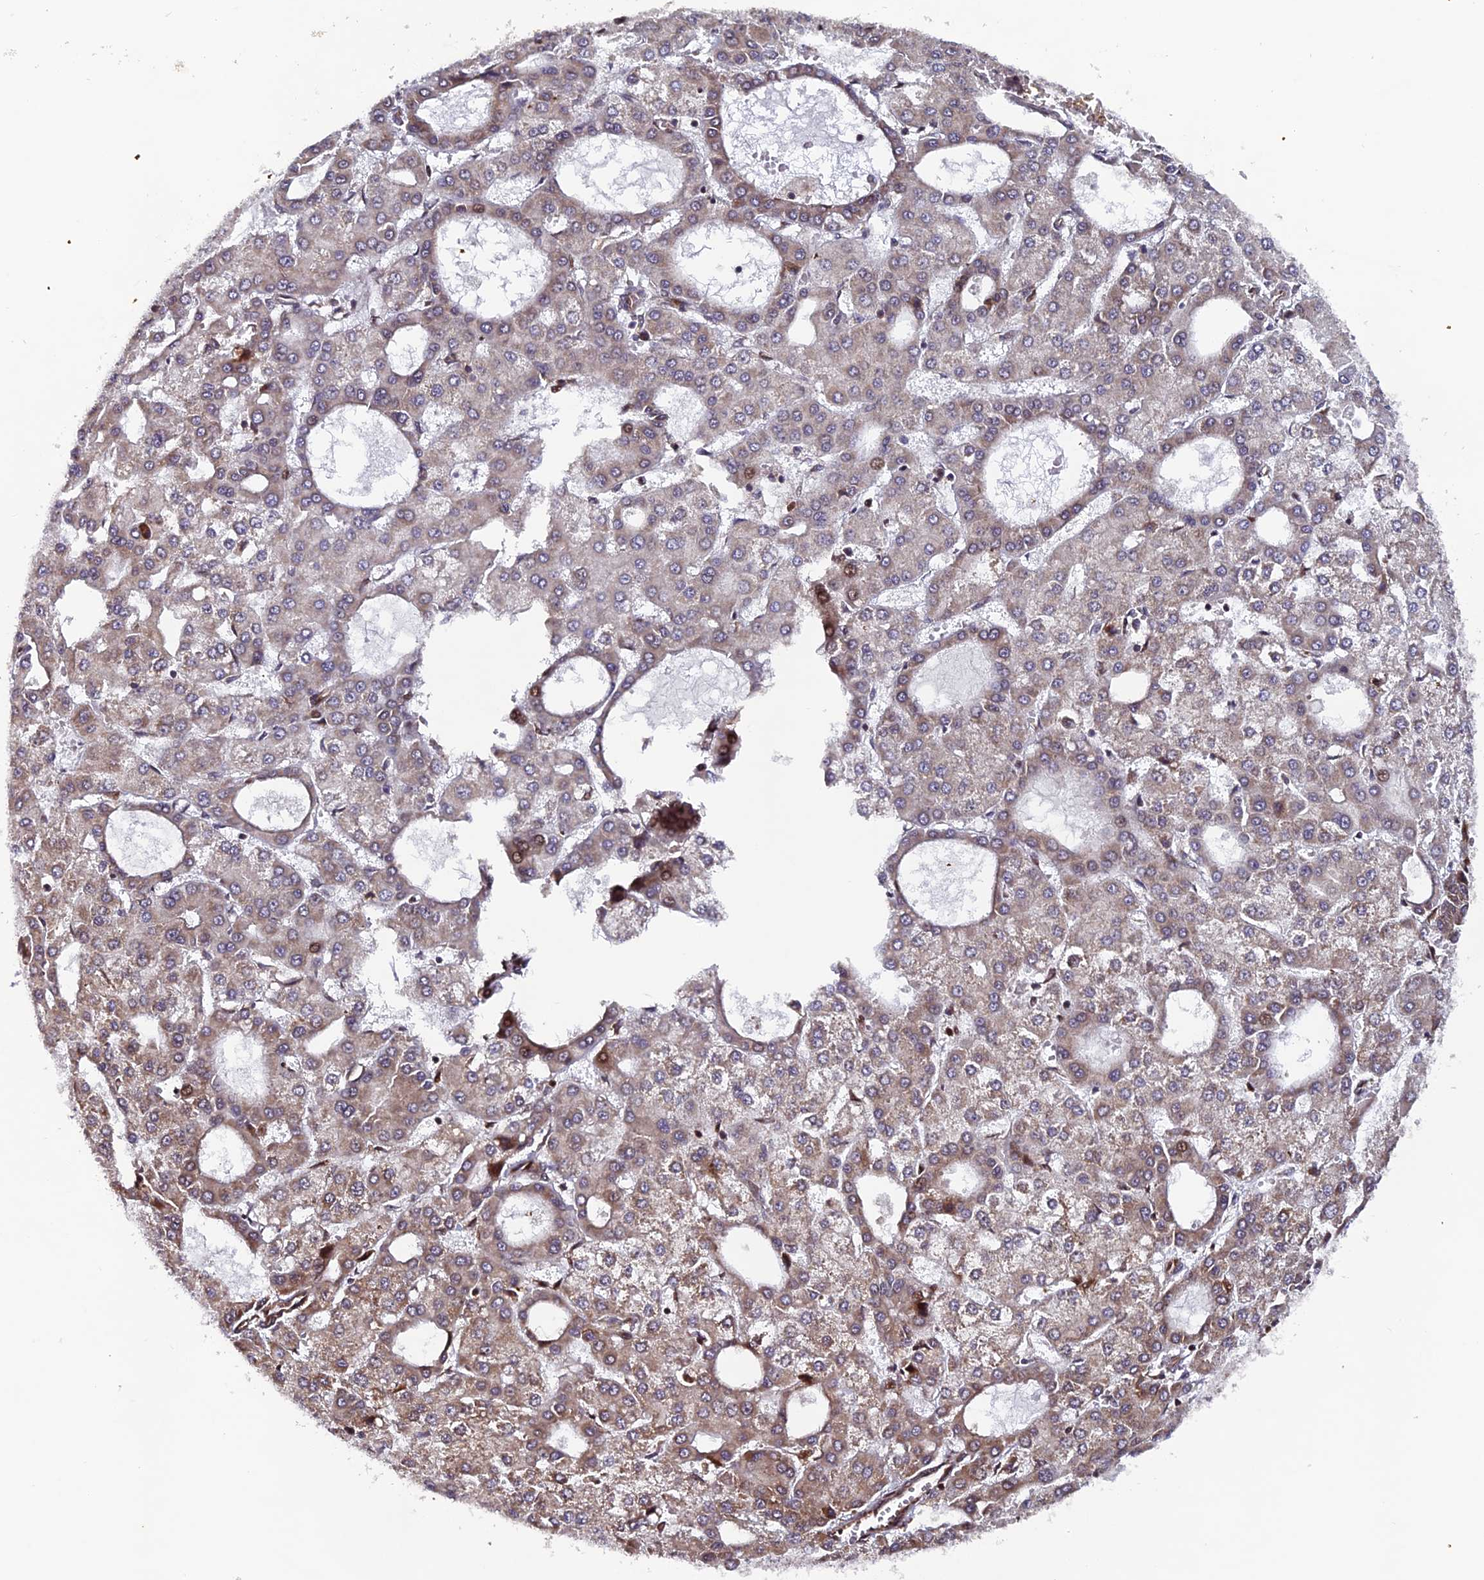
{"staining": {"intensity": "moderate", "quantity": "<25%", "location": "cytoplasmic/membranous,nuclear"}, "tissue": "liver cancer", "cell_type": "Tumor cells", "image_type": "cancer", "snomed": [{"axis": "morphology", "description": "Carcinoma, Hepatocellular, NOS"}, {"axis": "topography", "description": "Liver"}], "caption": "Brown immunohistochemical staining in liver cancer demonstrates moderate cytoplasmic/membranous and nuclear staining in approximately <25% of tumor cells.", "gene": "RAB28", "patient": {"sex": "male", "age": 47}}